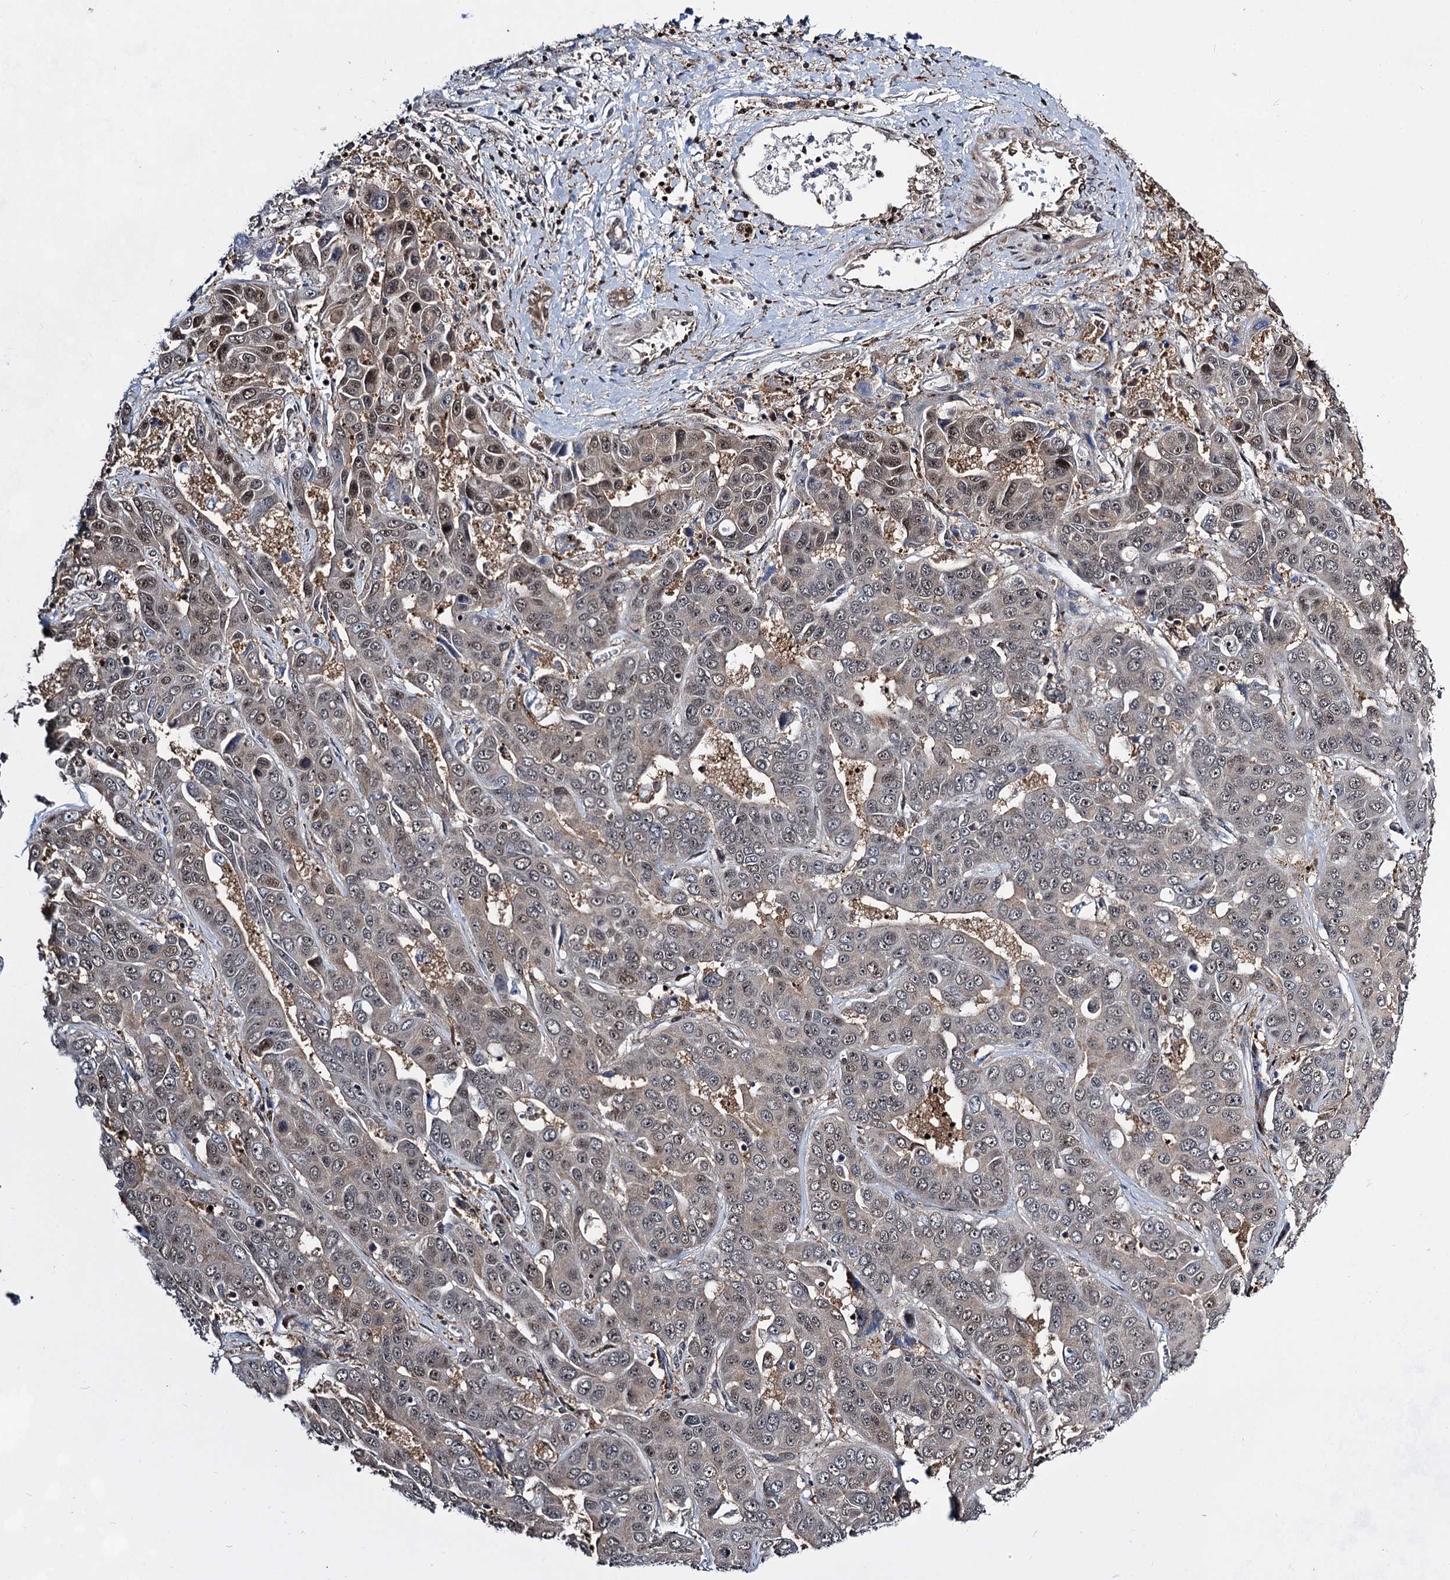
{"staining": {"intensity": "weak", "quantity": "25%-75%", "location": "nuclear"}, "tissue": "liver cancer", "cell_type": "Tumor cells", "image_type": "cancer", "snomed": [{"axis": "morphology", "description": "Cholangiocarcinoma"}, {"axis": "topography", "description": "Liver"}], "caption": "Liver cholangiocarcinoma stained with DAB (3,3'-diaminobenzidine) immunohistochemistry (IHC) shows low levels of weak nuclear positivity in about 25%-75% of tumor cells.", "gene": "GPBP1", "patient": {"sex": "female", "age": 52}}